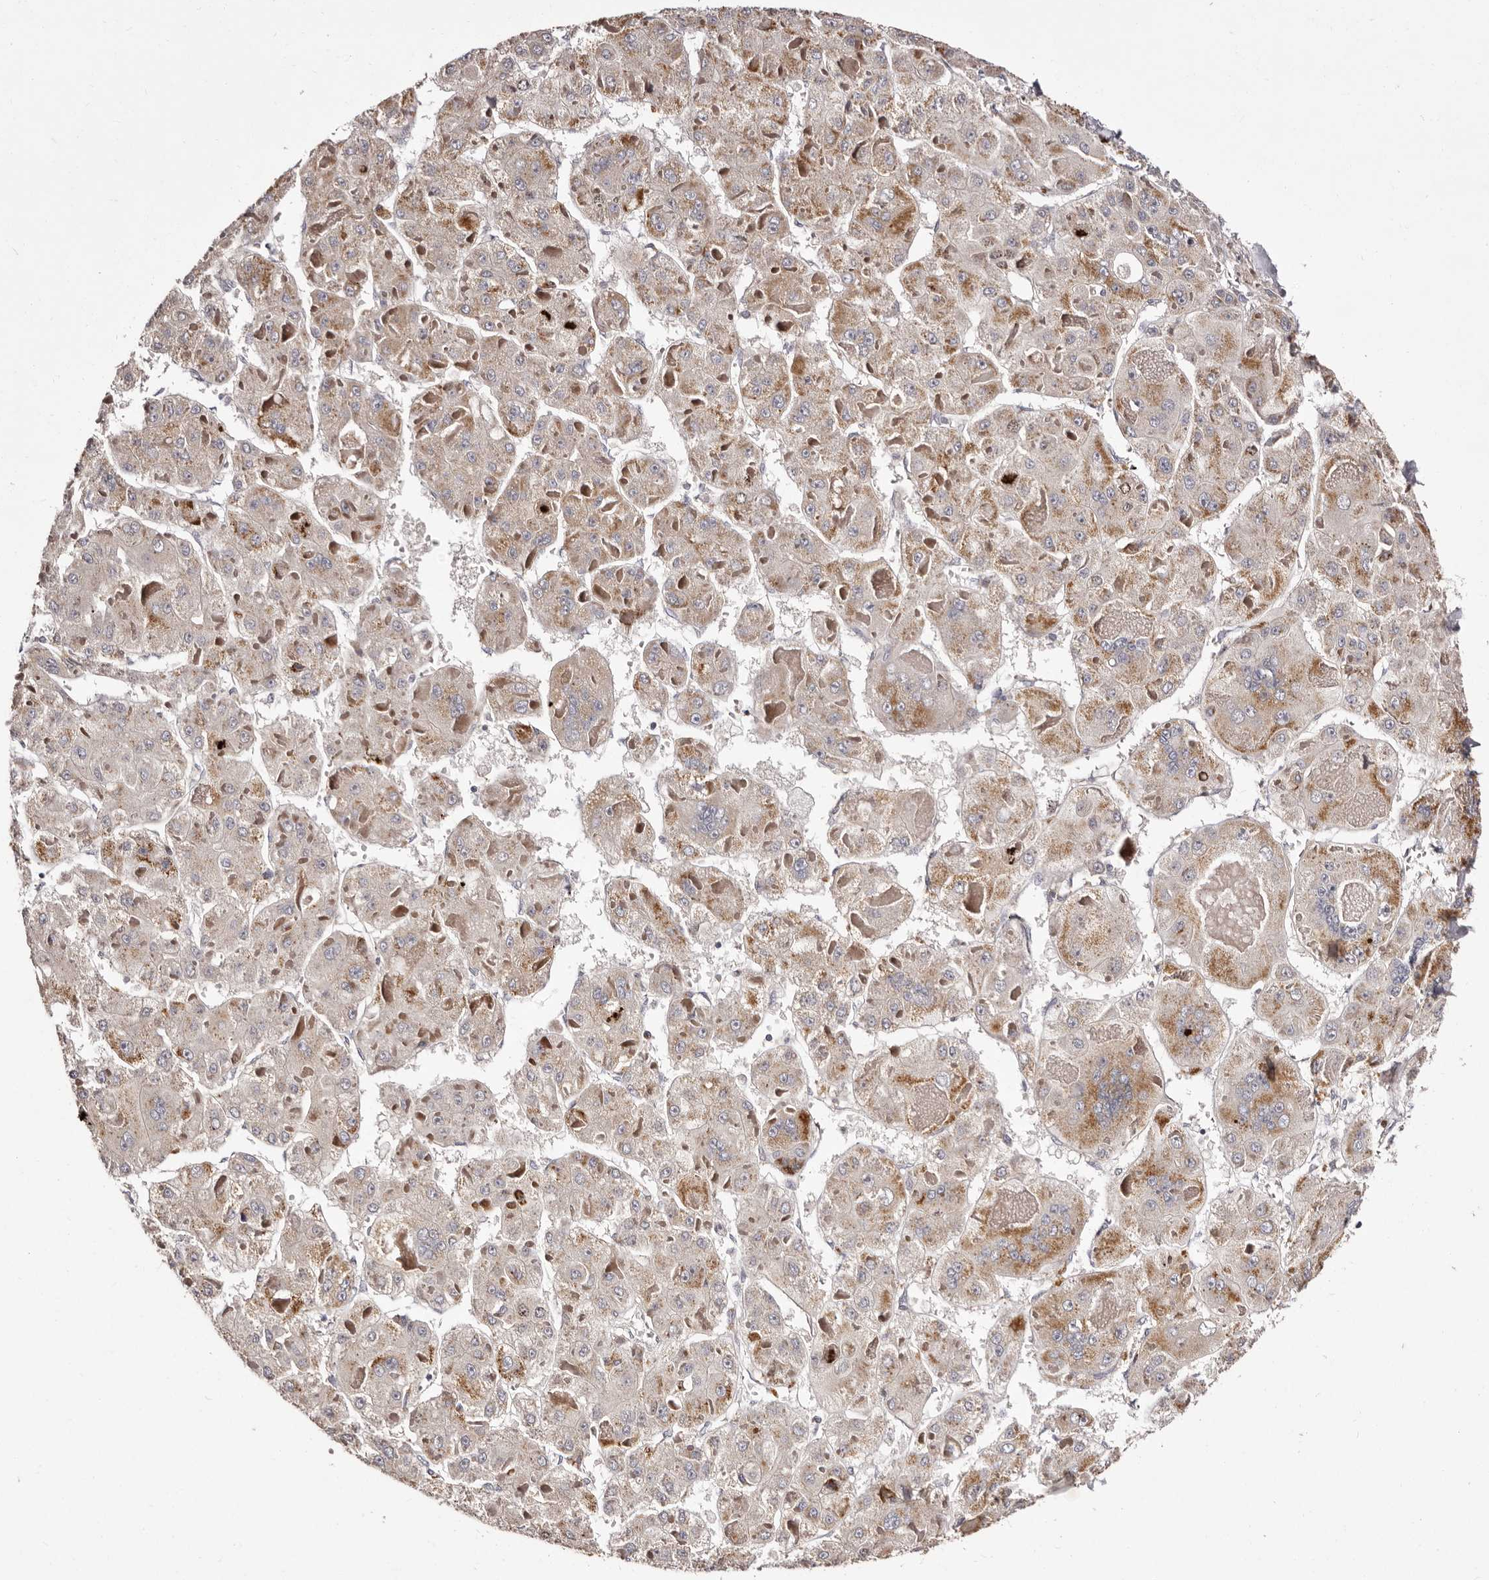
{"staining": {"intensity": "weak", "quantity": ">75%", "location": "cytoplasmic/membranous"}, "tissue": "liver cancer", "cell_type": "Tumor cells", "image_type": "cancer", "snomed": [{"axis": "morphology", "description": "Carcinoma, Hepatocellular, NOS"}, {"axis": "topography", "description": "Liver"}], "caption": "Hepatocellular carcinoma (liver) stained with a protein marker demonstrates weak staining in tumor cells.", "gene": "CDCA8", "patient": {"sex": "female", "age": 73}}